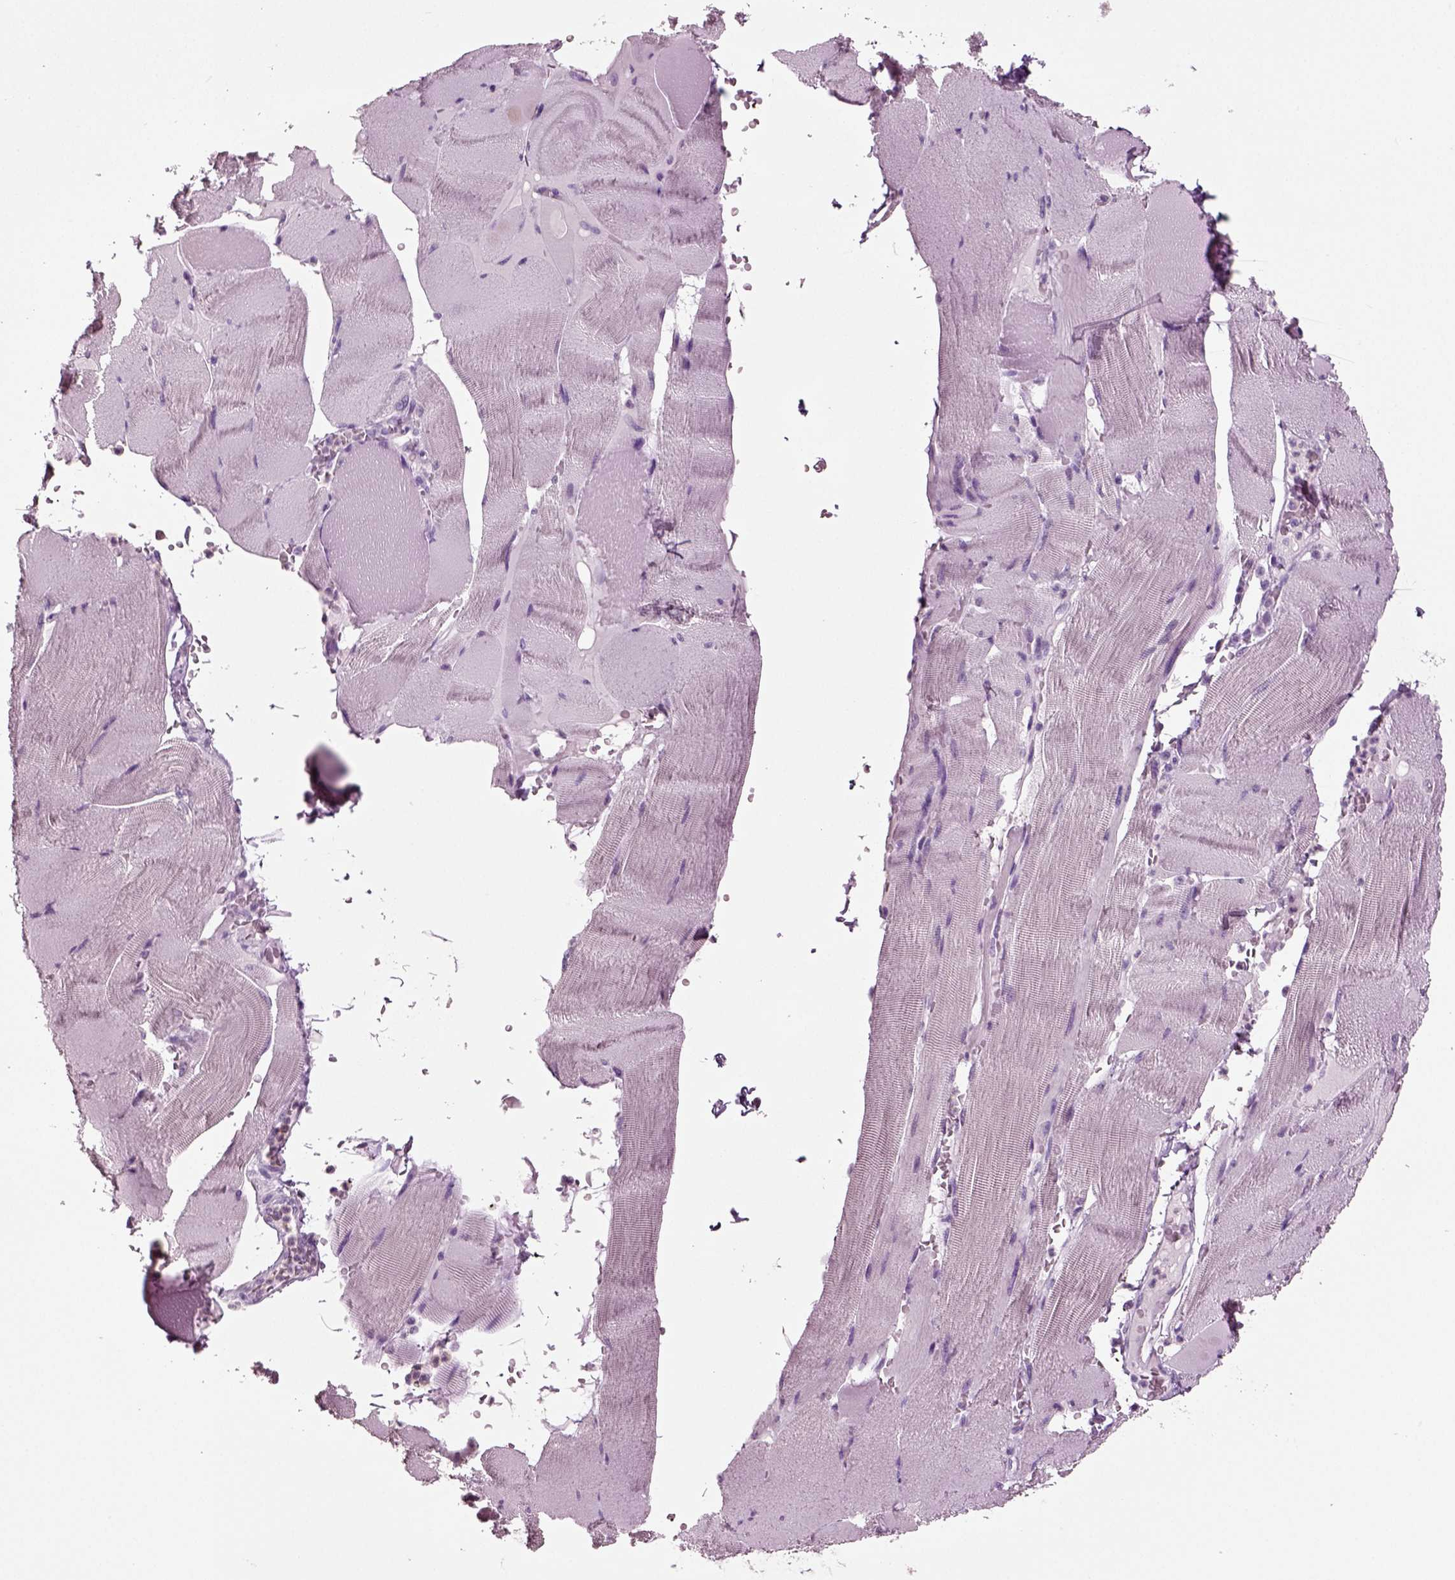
{"staining": {"intensity": "negative", "quantity": "none", "location": "none"}, "tissue": "skeletal muscle", "cell_type": "Myocytes", "image_type": "normal", "snomed": [{"axis": "morphology", "description": "Normal tissue, NOS"}, {"axis": "topography", "description": "Skeletal muscle"}], "caption": "Skeletal muscle stained for a protein using immunohistochemistry demonstrates no positivity myocytes.", "gene": "CRABP1", "patient": {"sex": "male", "age": 56}}